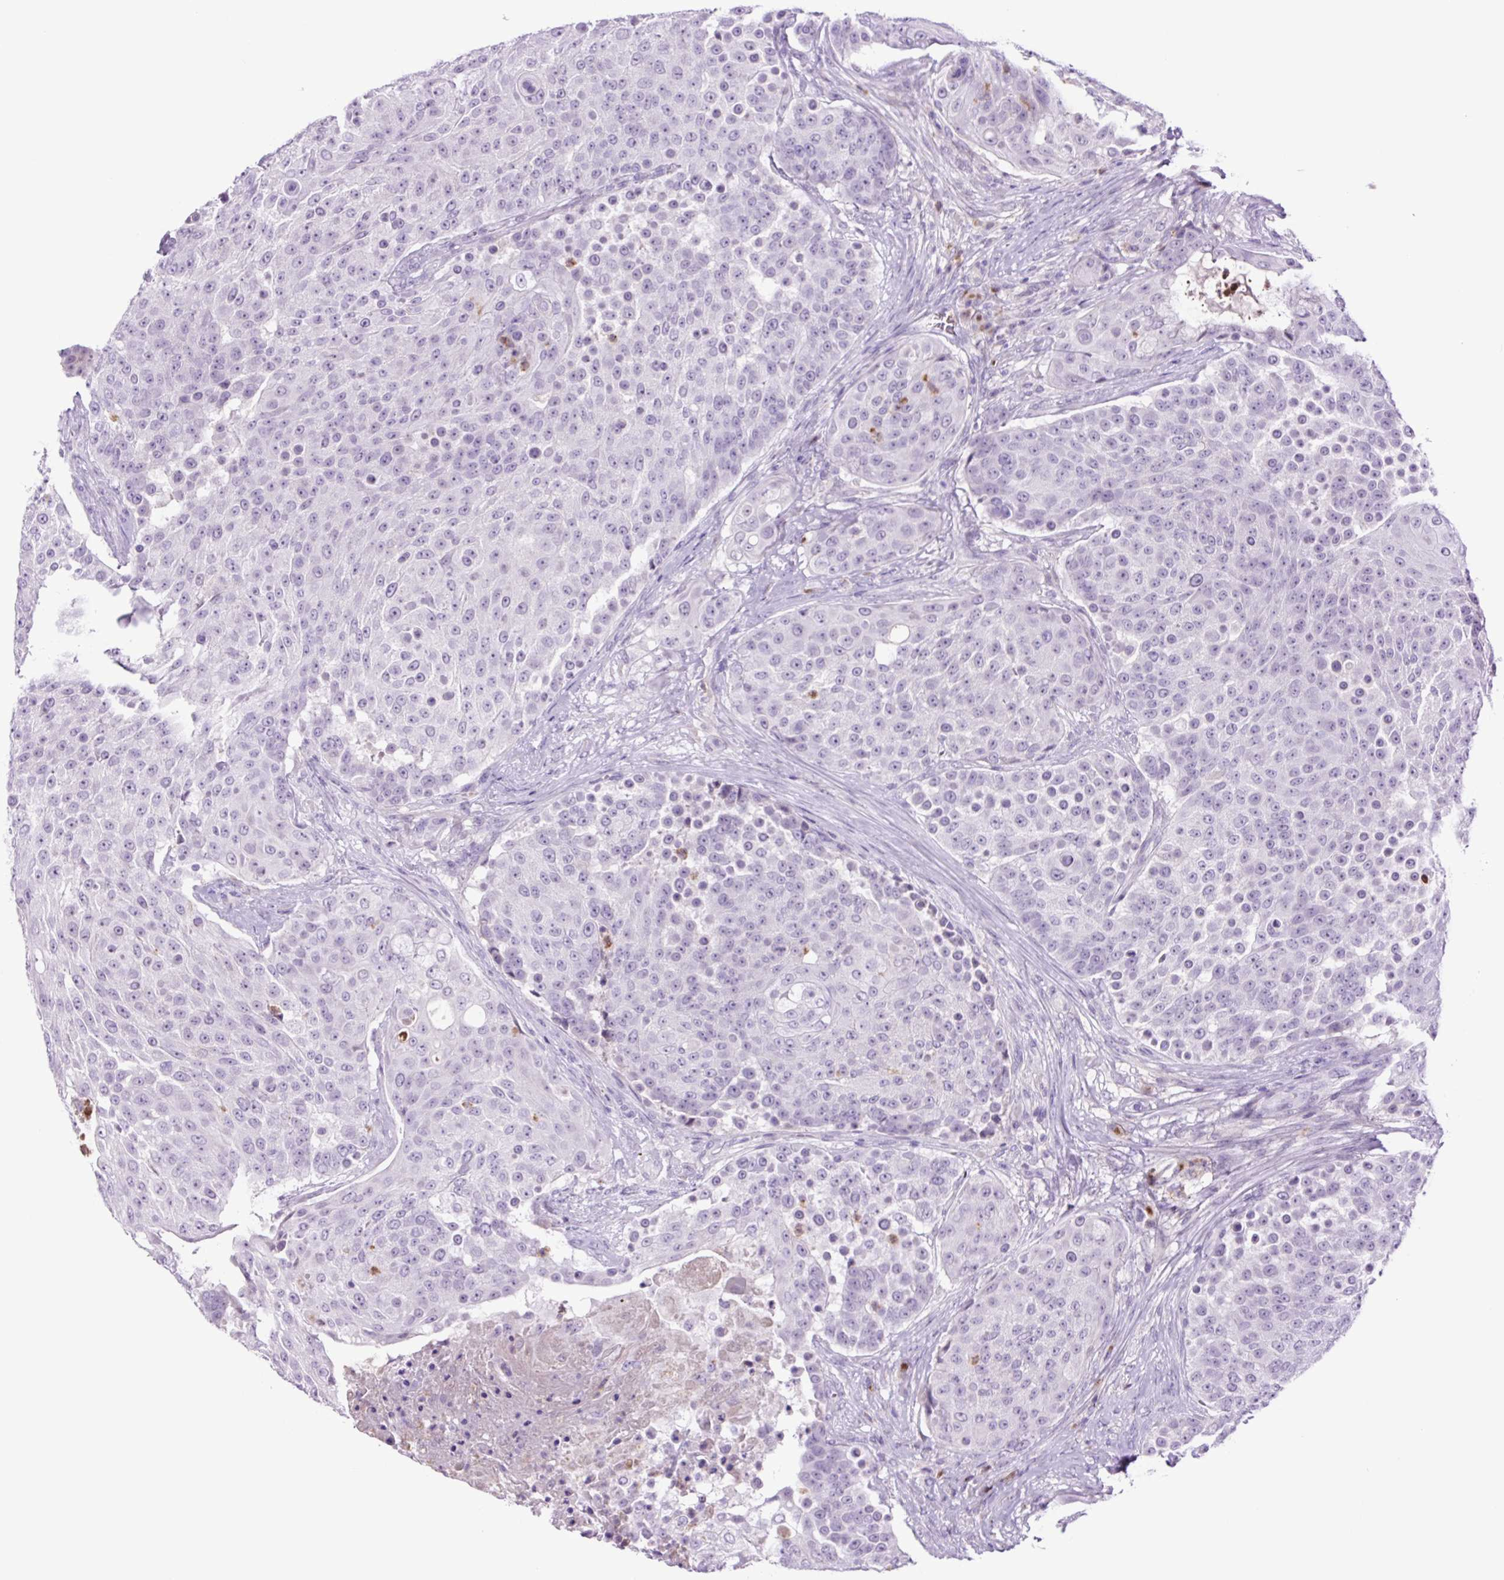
{"staining": {"intensity": "negative", "quantity": "none", "location": "none"}, "tissue": "urothelial cancer", "cell_type": "Tumor cells", "image_type": "cancer", "snomed": [{"axis": "morphology", "description": "Urothelial carcinoma, High grade"}, {"axis": "topography", "description": "Urinary bladder"}], "caption": "Immunohistochemistry micrograph of neoplastic tissue: human urothelial cancer stained with DAB exhibits no significant protein expression in tumor cells.", "gene": "MFSD3", "patient": {"sex": "female", "age": 63}}